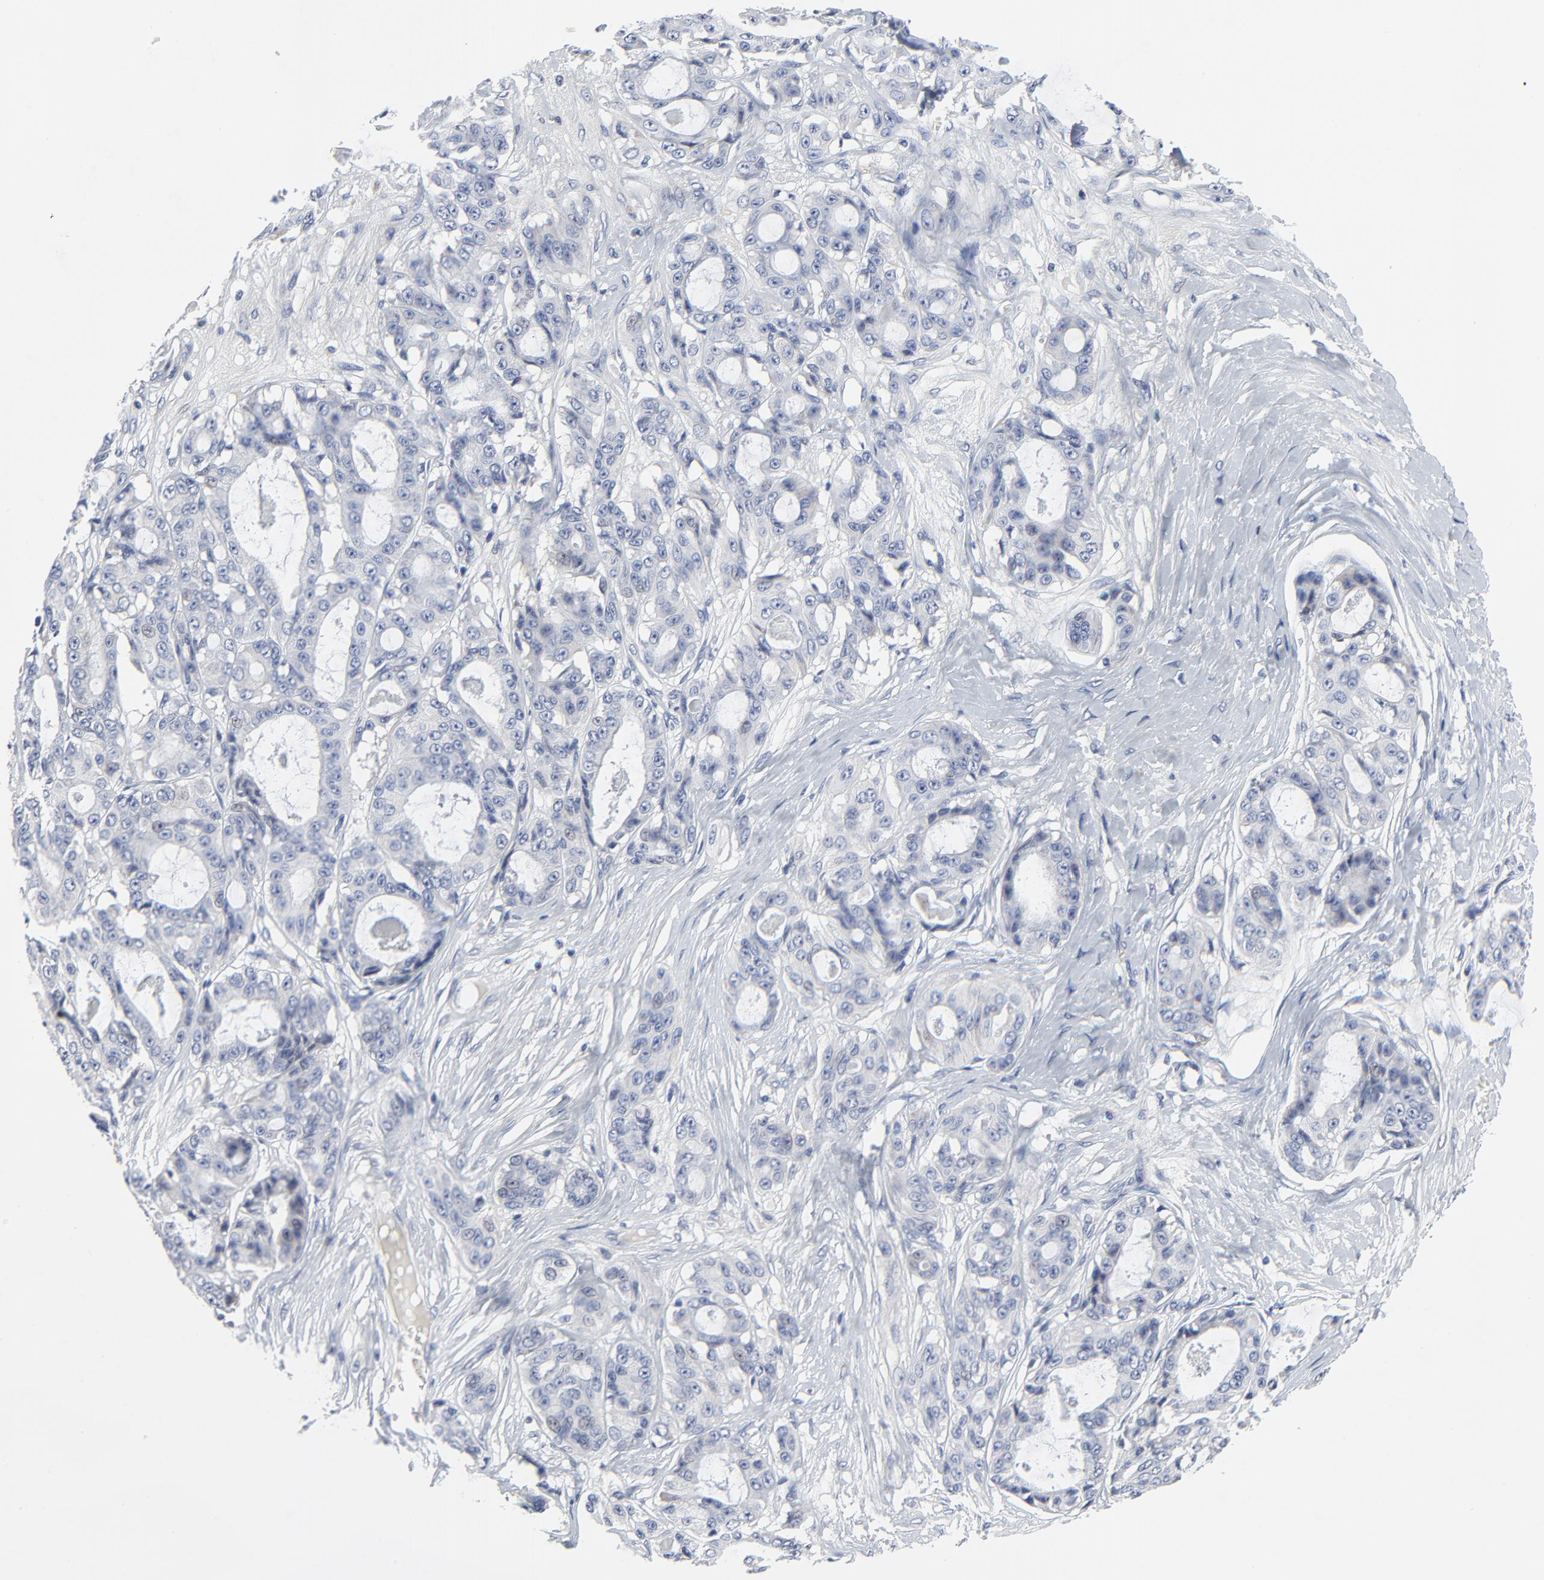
{"staining": {"intensity": "negative", "quantity": "none", "location": "none"}, "tissue": "ovarian cancer", "cell_type": "Tumor cells", "image_type": "cancer", "snomed": [{"axis": "morphology", "description": "Carcinoma, endometroid"}, {"axis": "topography", "description": "Ovary"}], "caption": "Immunohistochemistry micrograph of ovarian endometroid carcinoma stained for a protein (brown), which demonstrates no staining in tumor cells. The staining is performed using DAB (3,3'-diaminobenzidine) brown chromogen with nuclei counter-stained in using hematoxylin.", "gene": "NLGN3", "patient": {"sex": "female", "age": 61}}